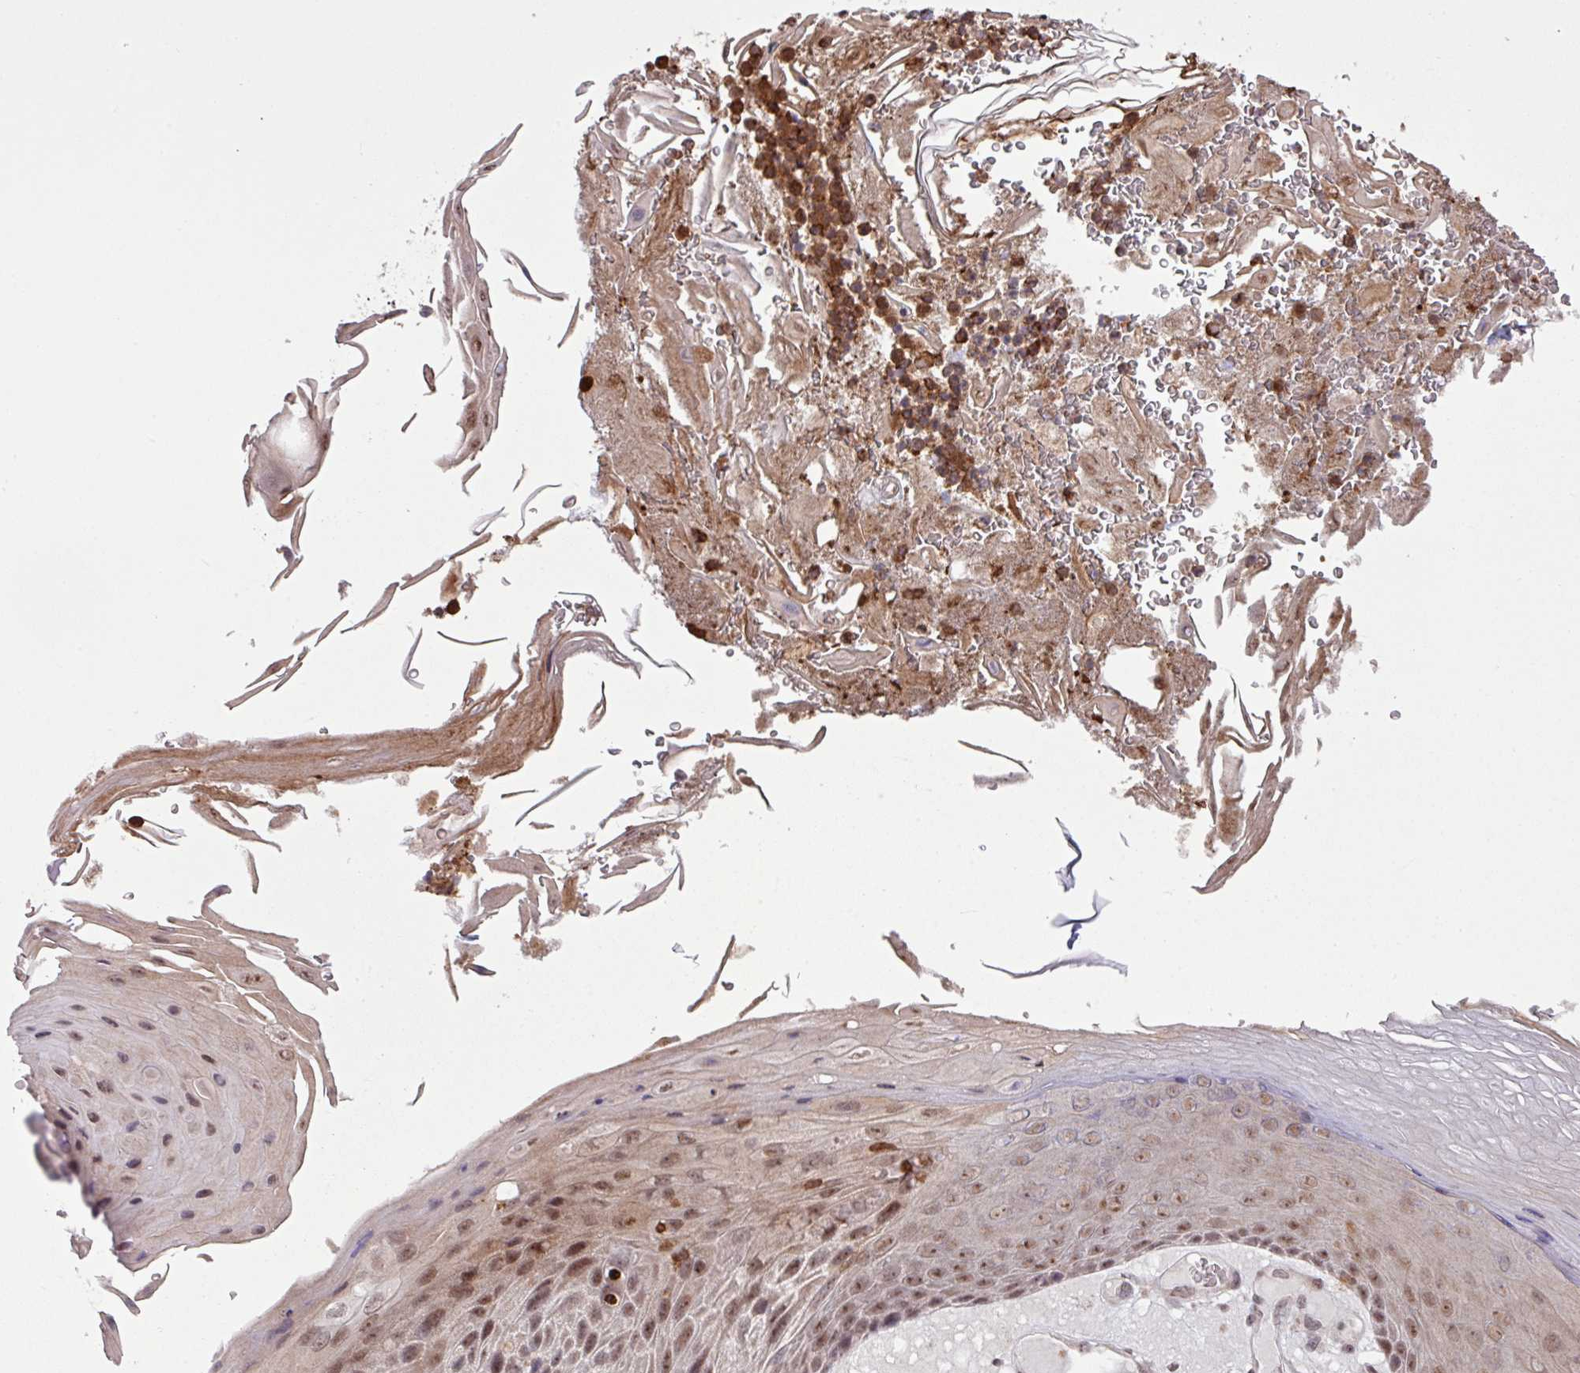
{"staining": {"intensity": "moderate", "quantity": ">75%", "location": "nuclear"}, "tissue": "skin cancer", "cell_type": "Tumor cells", "image_type": "cancer", "snomed": [{"axis": "morphology", "description": "Squamous cell carcinoma, NOS"}, {"axis": "topography", "description": "Skin"}], "caption": "A photomicrograph showing moderate nuclear expression in about >75% of tumor cells in squamous cell carcinoma (skin), as visualized by brown immunohistochemical staining.", "gene": "GON7", "patient": {"sex": "female", "age": 88}}